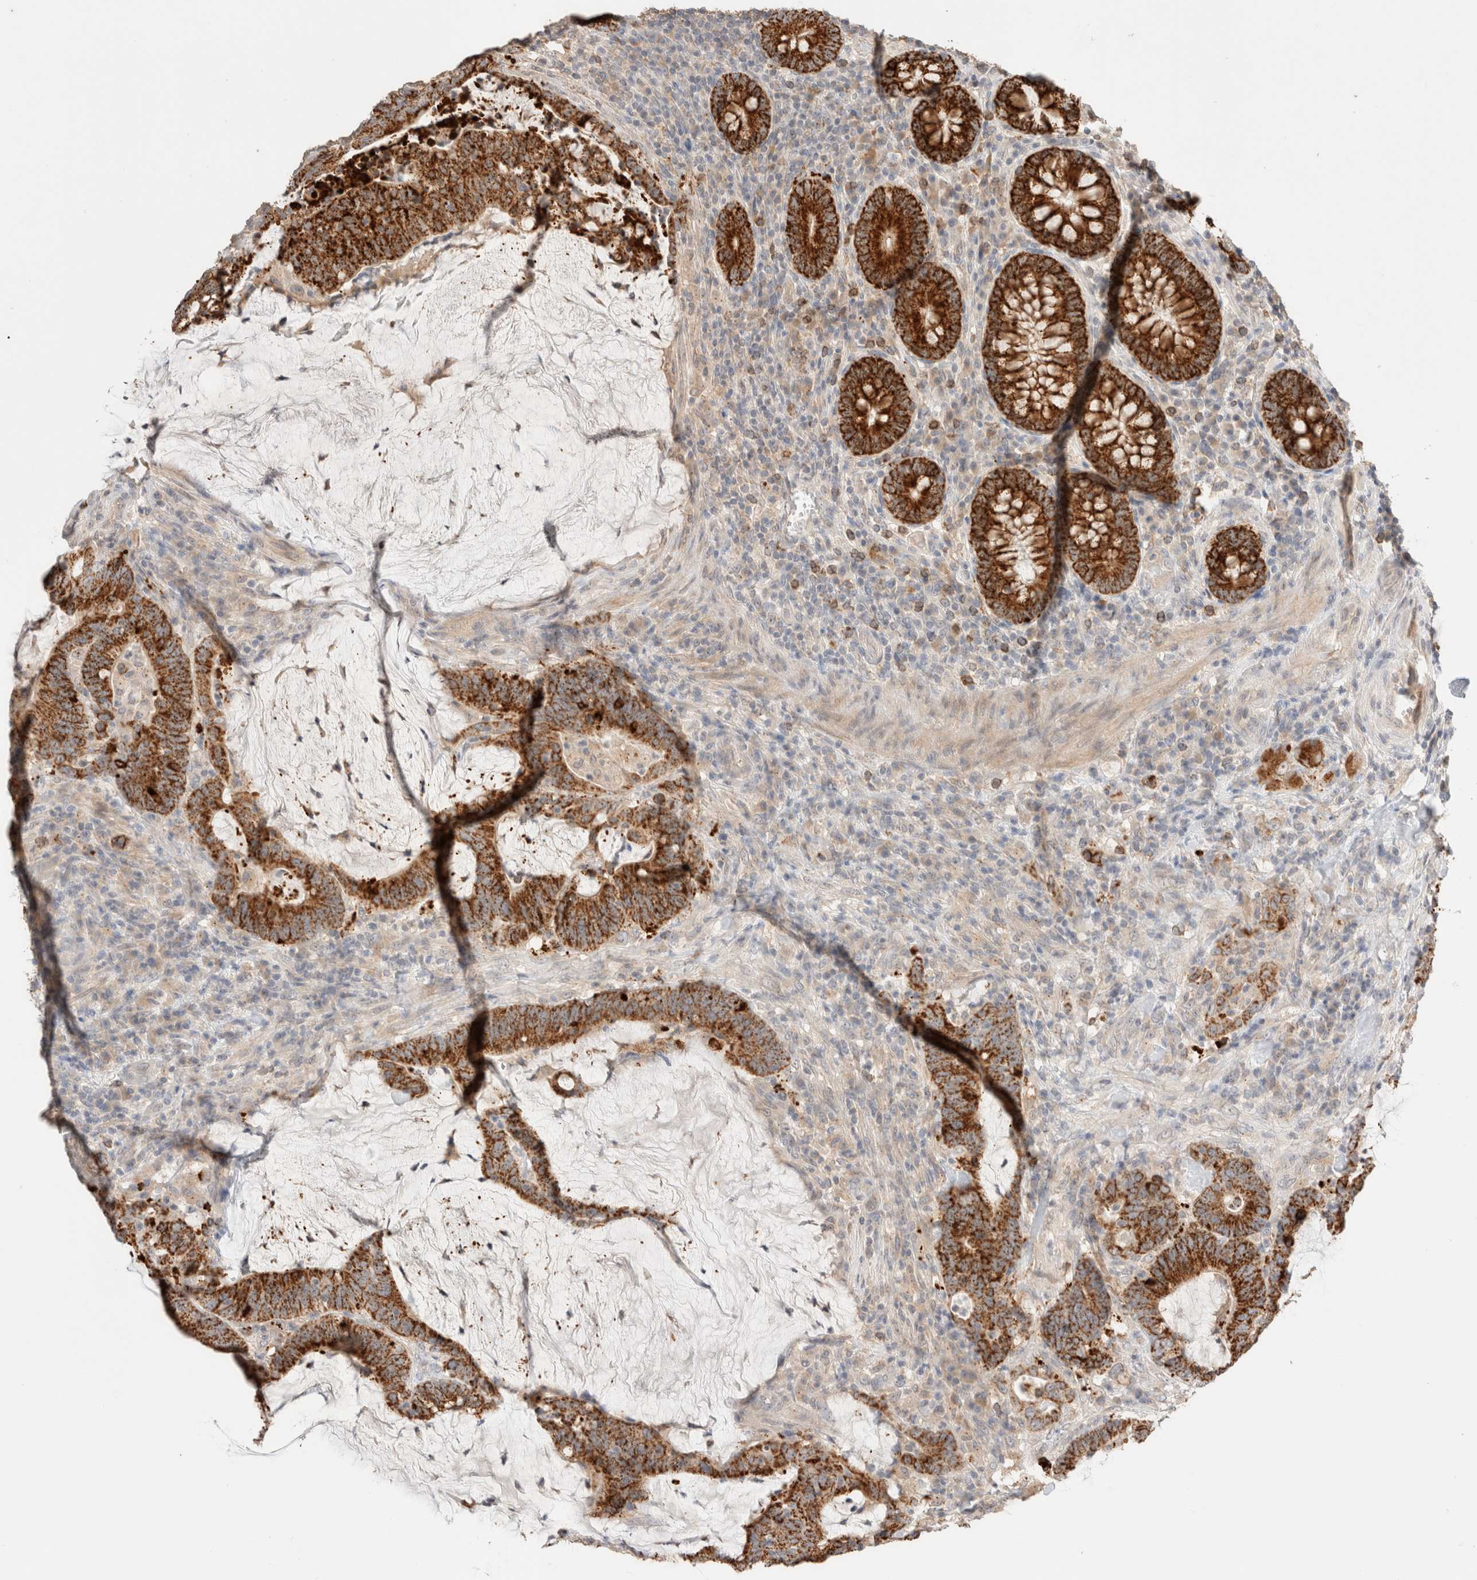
{"staining": {"intensity": "strong", "quantity": ">75%", "location": "cytoplasmic/membranous"}, "tissue": "colorectal cancer", "cell_type": "Tumor cells", "image_type": "cancer", "snomed": [{"axis": "morphology", "description": "Adenocarcinoma, NOS"}, {"axis": "topography", "description": "Colon"}], "caption": "Tumor cells display strong cytoplasmic/membranous staining in about >75% of cells in colorectal cancer.", "gene": "TRIM41", "patient": {"sex": "female", "age": 66}}